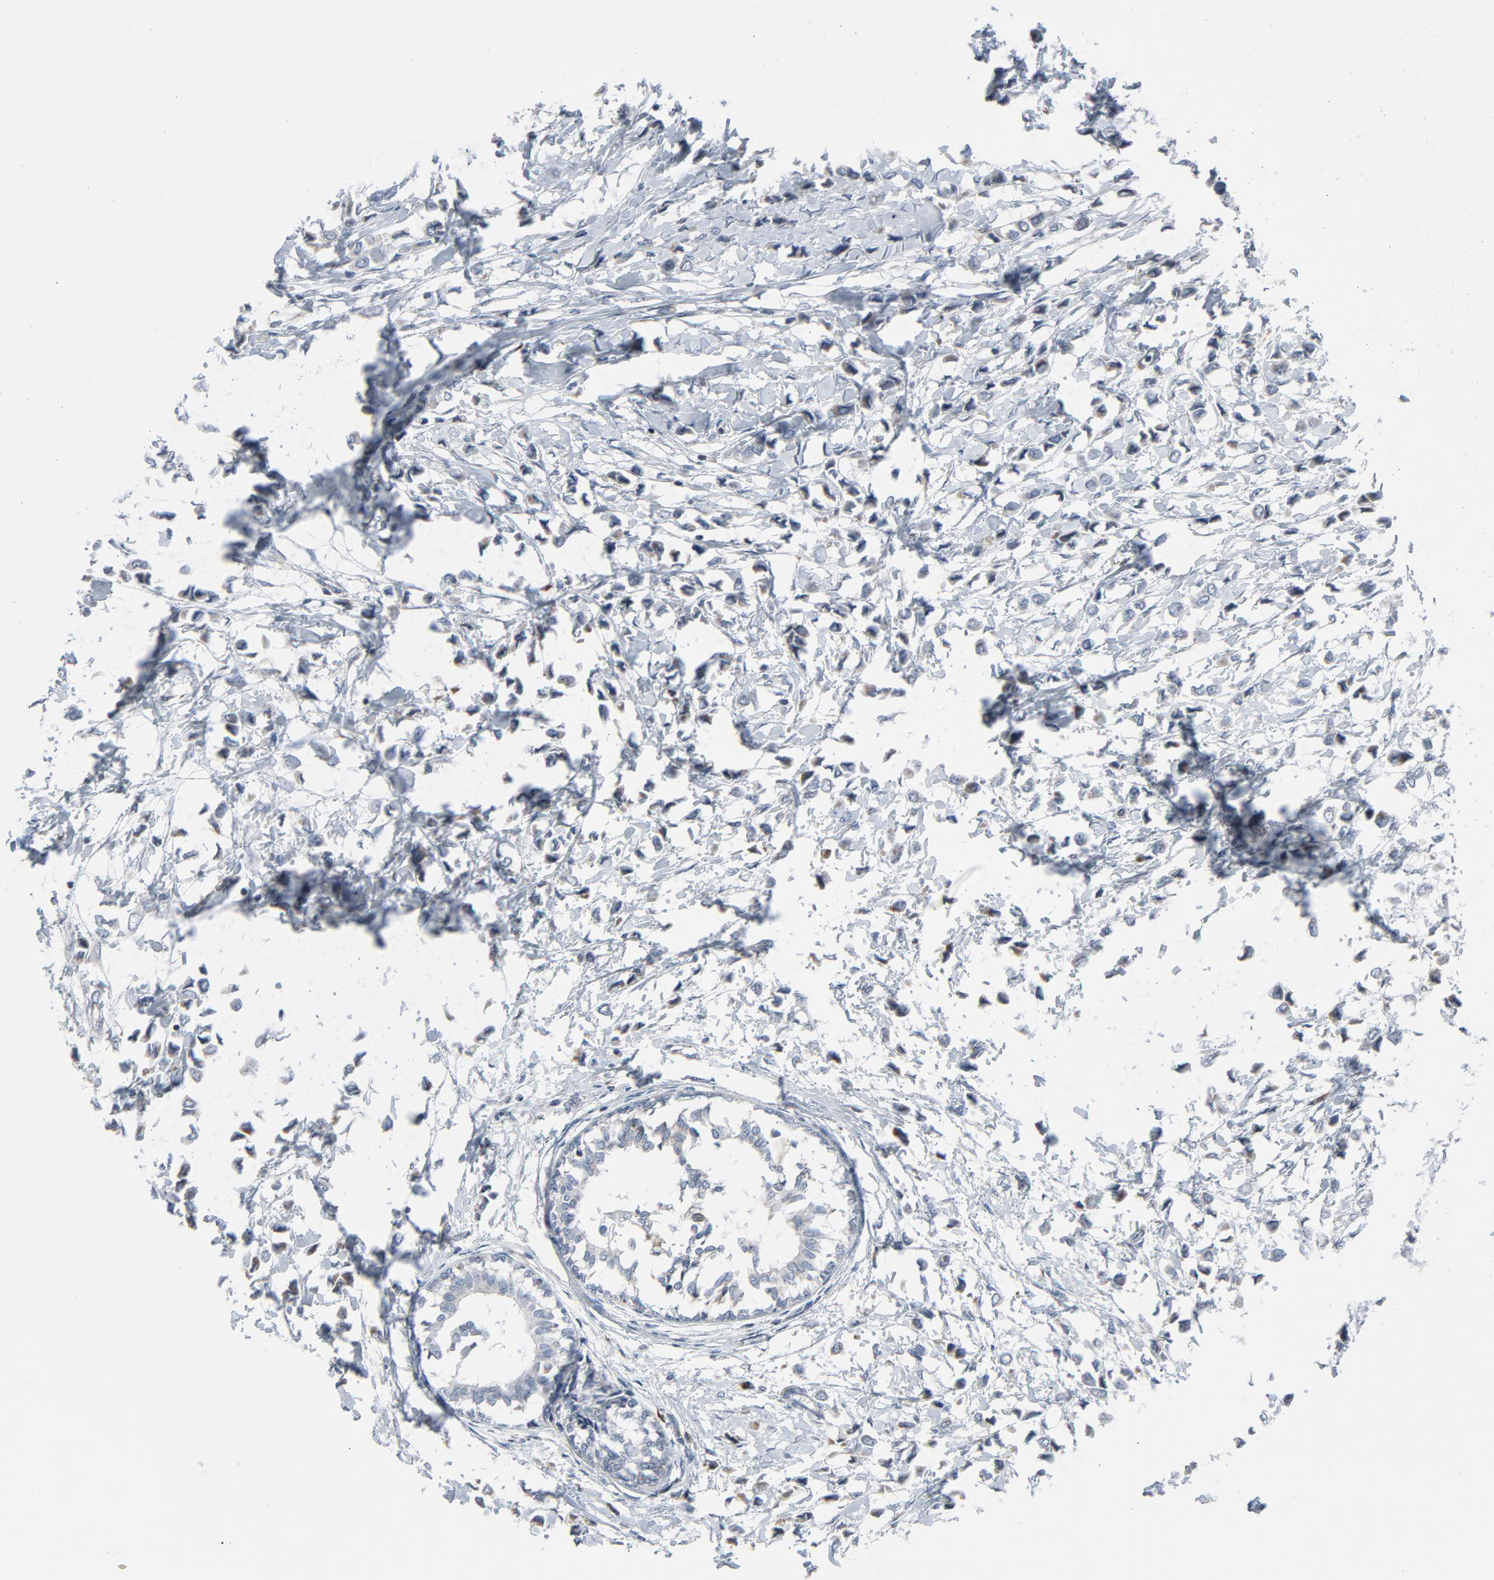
{"staining": {"intensity": "moderate", "quantity": "<25%", "location": "cytoplasmic/membranous"}, "tissue": "breast cancer", "cell_type": "Tumor cells", "image_type": "cancer", "snomed": [{"axis": "morphology", "description": "Lobular carcinoma"}, {"axis": "topography", "description": "Breast"}], "caption": "High-magnification brightfield microscopy of lobular carcinoma (breast) stained with DAB (3,3'-diaminobenzidine) (brown) and counterstained with hematoxylin (blue). tumor cells exhibit moderate cytoplasmic/membranous positivity is seen in approximately<25% of cells. The staining was performed using DAB, with brown indicating positive protein expression. Nuclei are stained blue with hematoxylin.", "gene": "GPX2", "patient": {"sex": "female", "age": 51}}